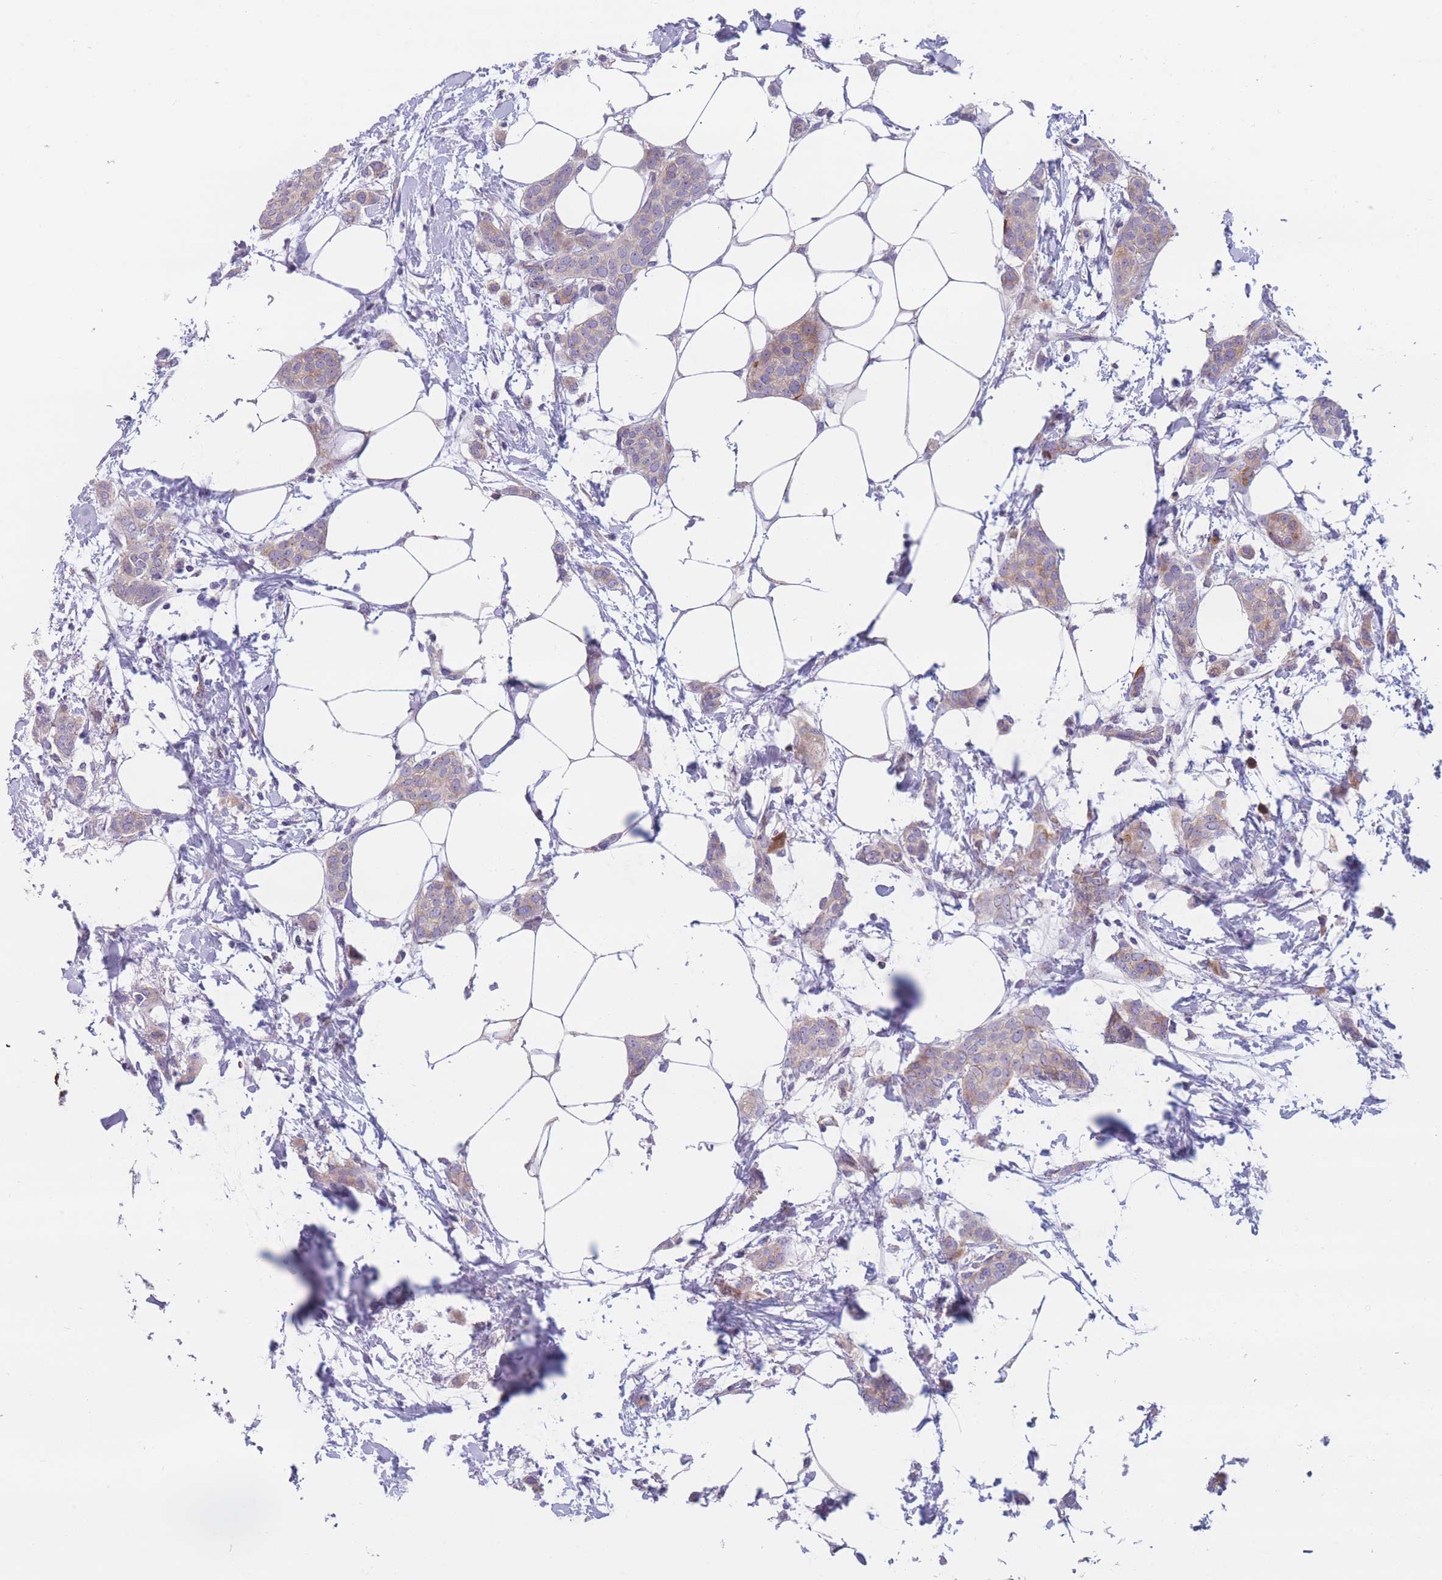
{"staining": {"intensity": "weak", "quantity": "25%-75%", "location": "cytoplasmic/membranous"}, "tissue": "breast cancer", "cell_type": "Tumor cells", "image_type": "cancer", "snomed": [{"axis": "morphology", "description": "Duct carcinoma"}, {"axis": "topography", "description": "Breast"}], "caption": "Brown immunohistochemical staining in breast cancer reveals weak cytoplasmic/membranous expression in approximately 25%-75% of tumor cells.", "gene": "PDE4A", "patient": {"sex": "female", "age": 72}}